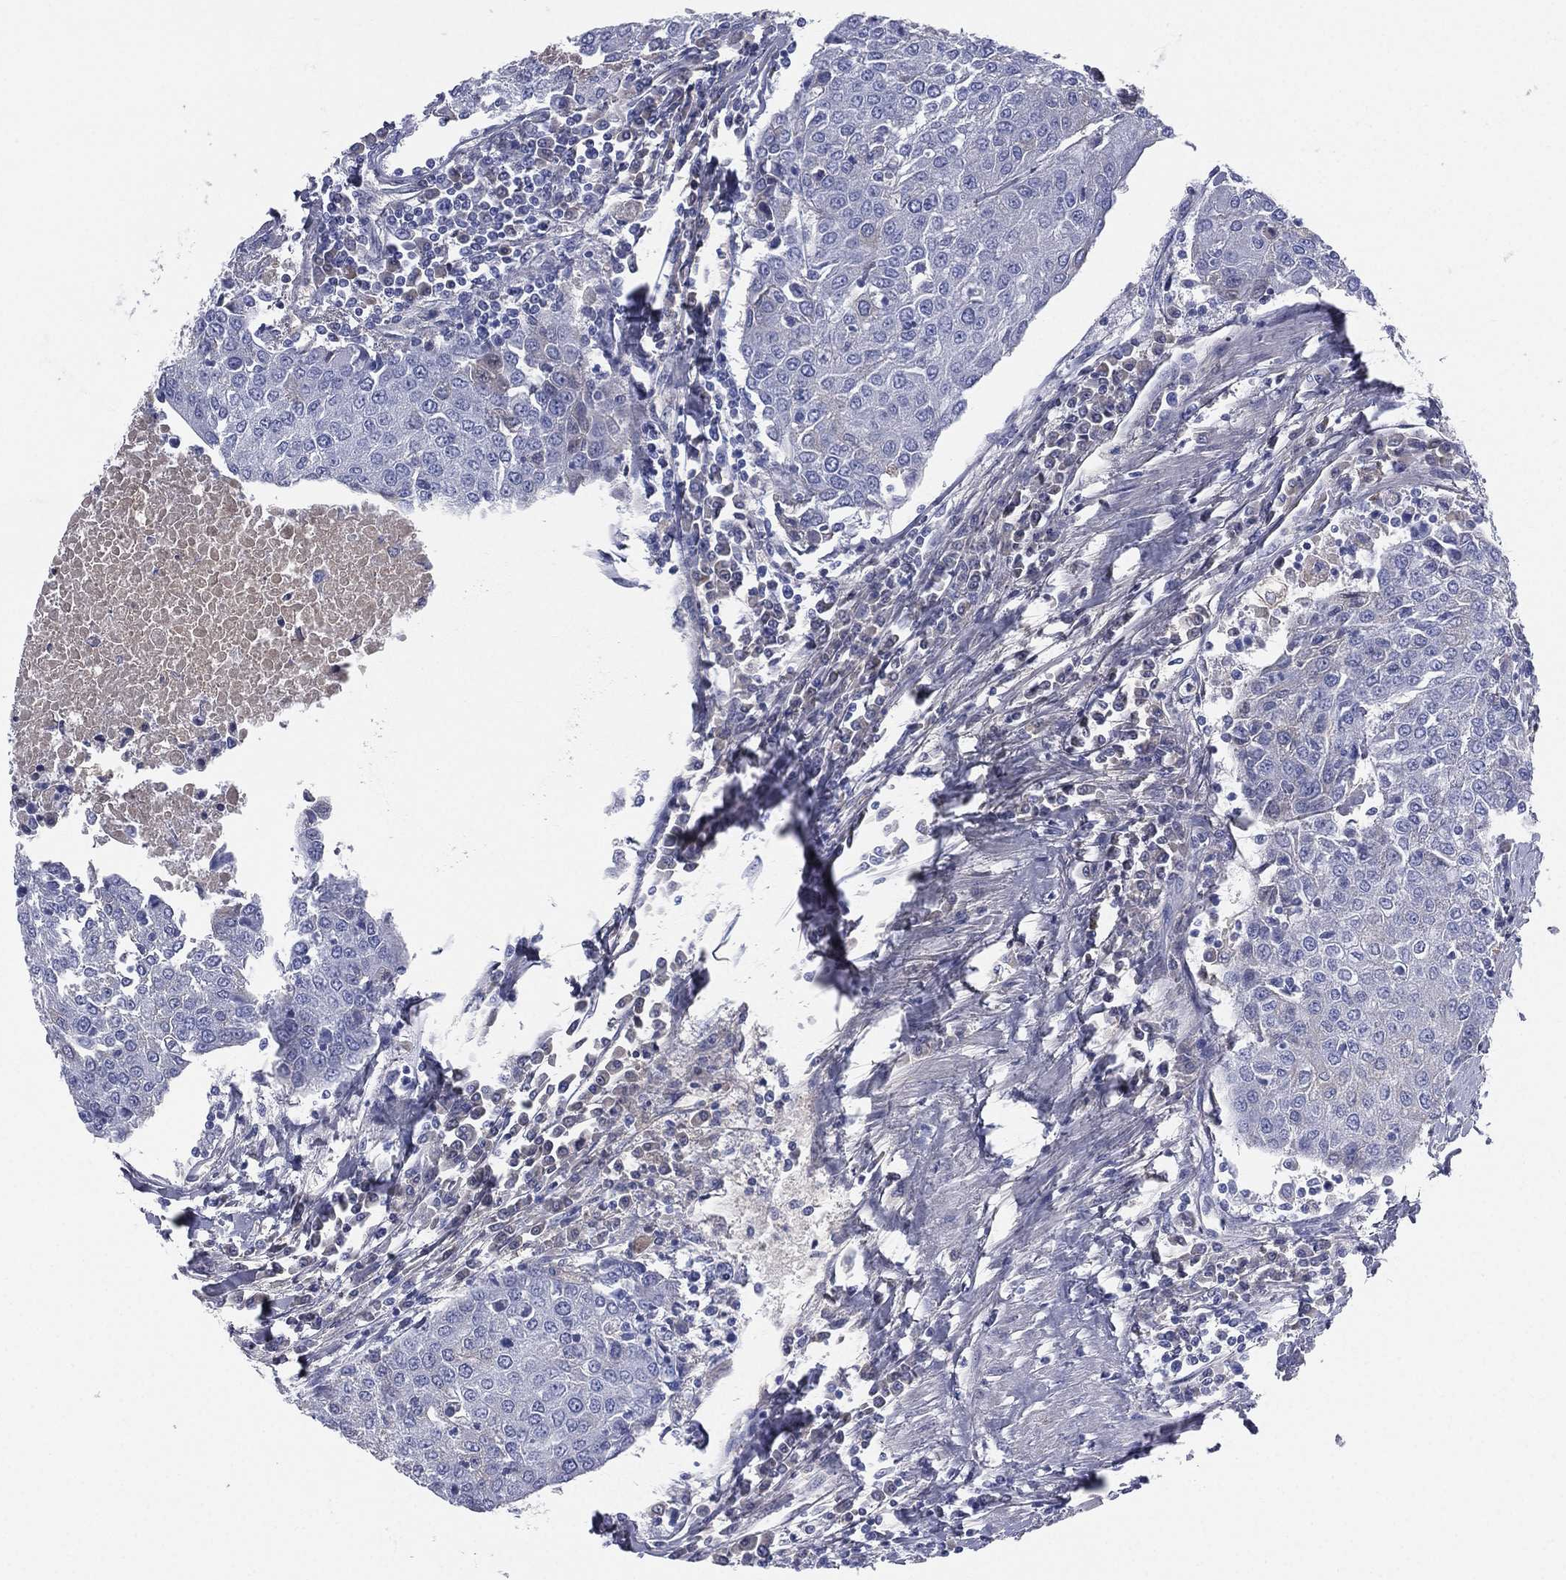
{"staining": {"intensity": "negative", "quantity": "none", "location": "none"}, "tissue": "urothelial cancer", "cell_type": "Tumor cells", "image_type": "cancer", "snomed": [{"axis": "morphology", "description": "Urothelial carcinoma, High grade"}, {"axis": "topography", "description": "Urinary bladder"}], "caption": "Human high-grade urothelial carcinoma stained for a protein using IHC reveals no positivity in tumor cells.", "gene": "HP", "patient": {"sex": "female", "age": 85}}